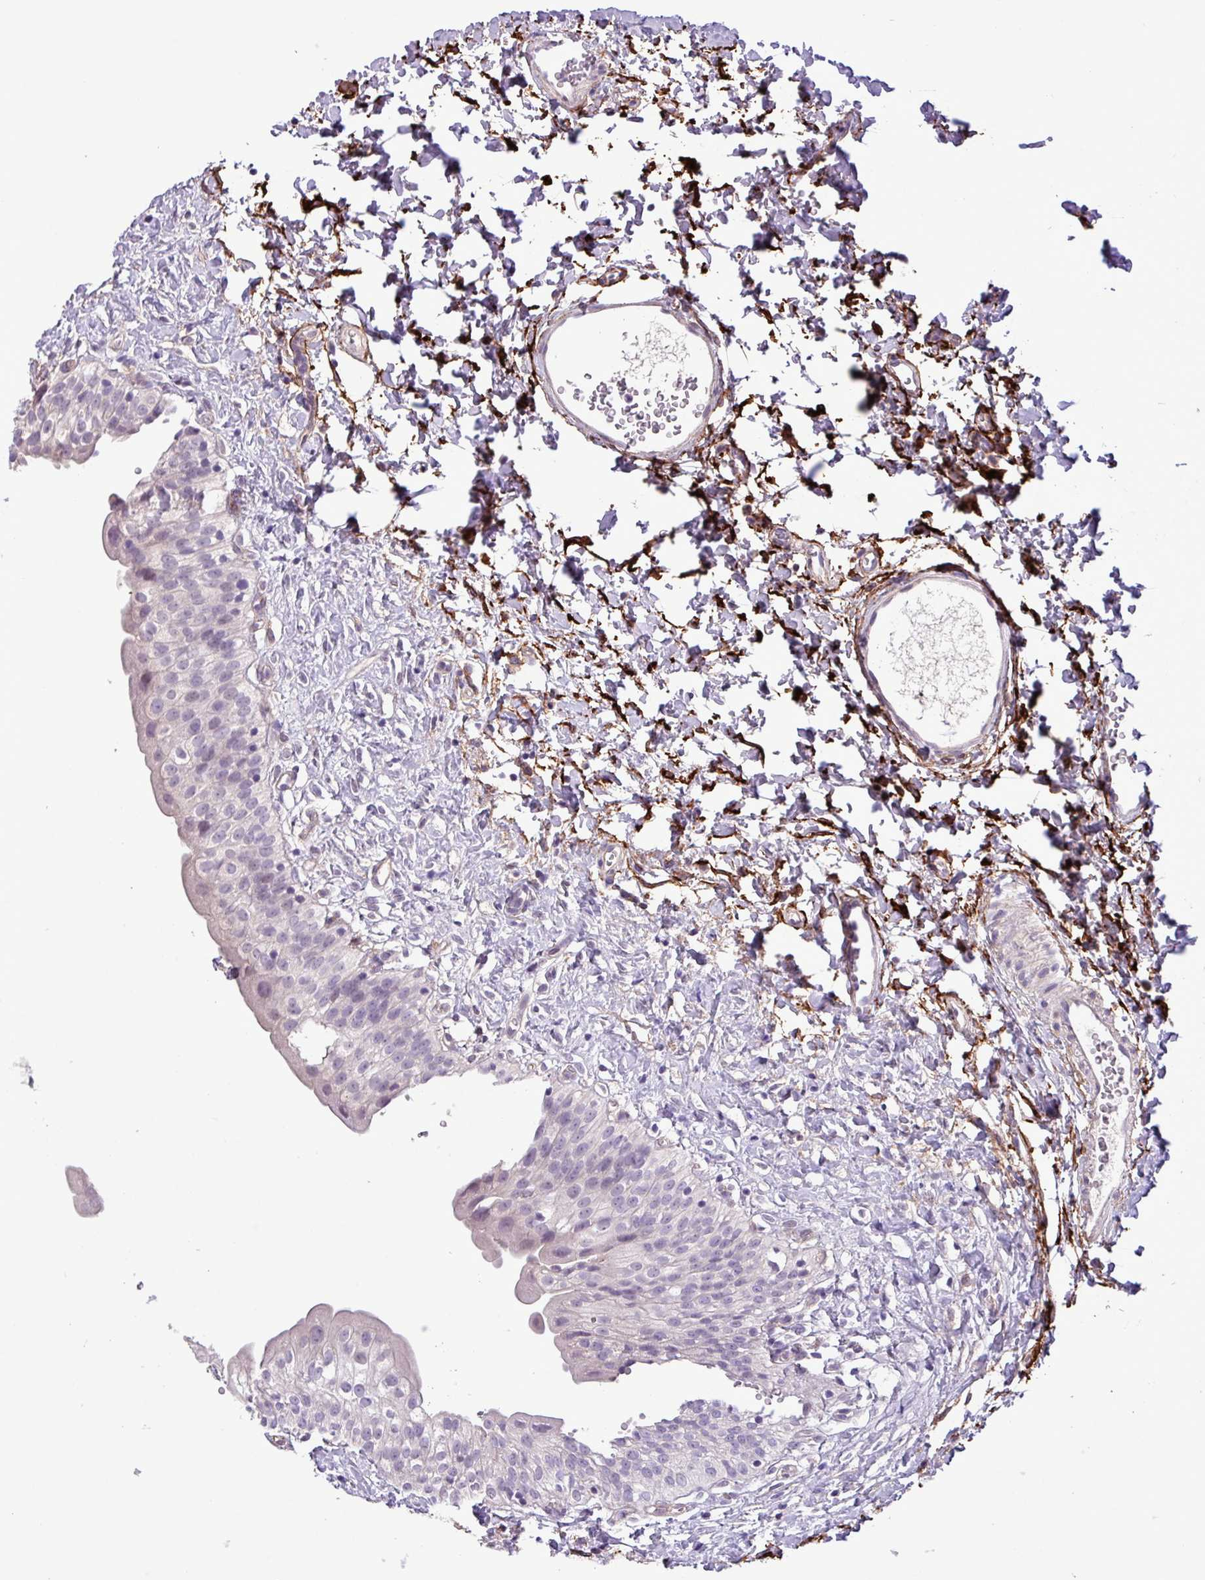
{"staining": {"intensity": "negative", "quantity": "none", "location": "none"}, "tissue": "urinary bladder", "cell_type": "Urothelial cells", "image_type": "normal", "snomed": [{"axis": "morphology", "description": "Normal tissue, NOS"}, {"axis": "topography", "description": "Urinary bladder"}], "caption": "DAB immunohistochemical staining of normal urinary bladder shows no significant expression in urothelial cells. The staining was performed using DAB to visualize the protein expression in brown, while the nuclei were stained in blue with hematoxylin (Magnification: 20x).", "gene": "CD248", "patient": {"sex": "male", "age": 51}}